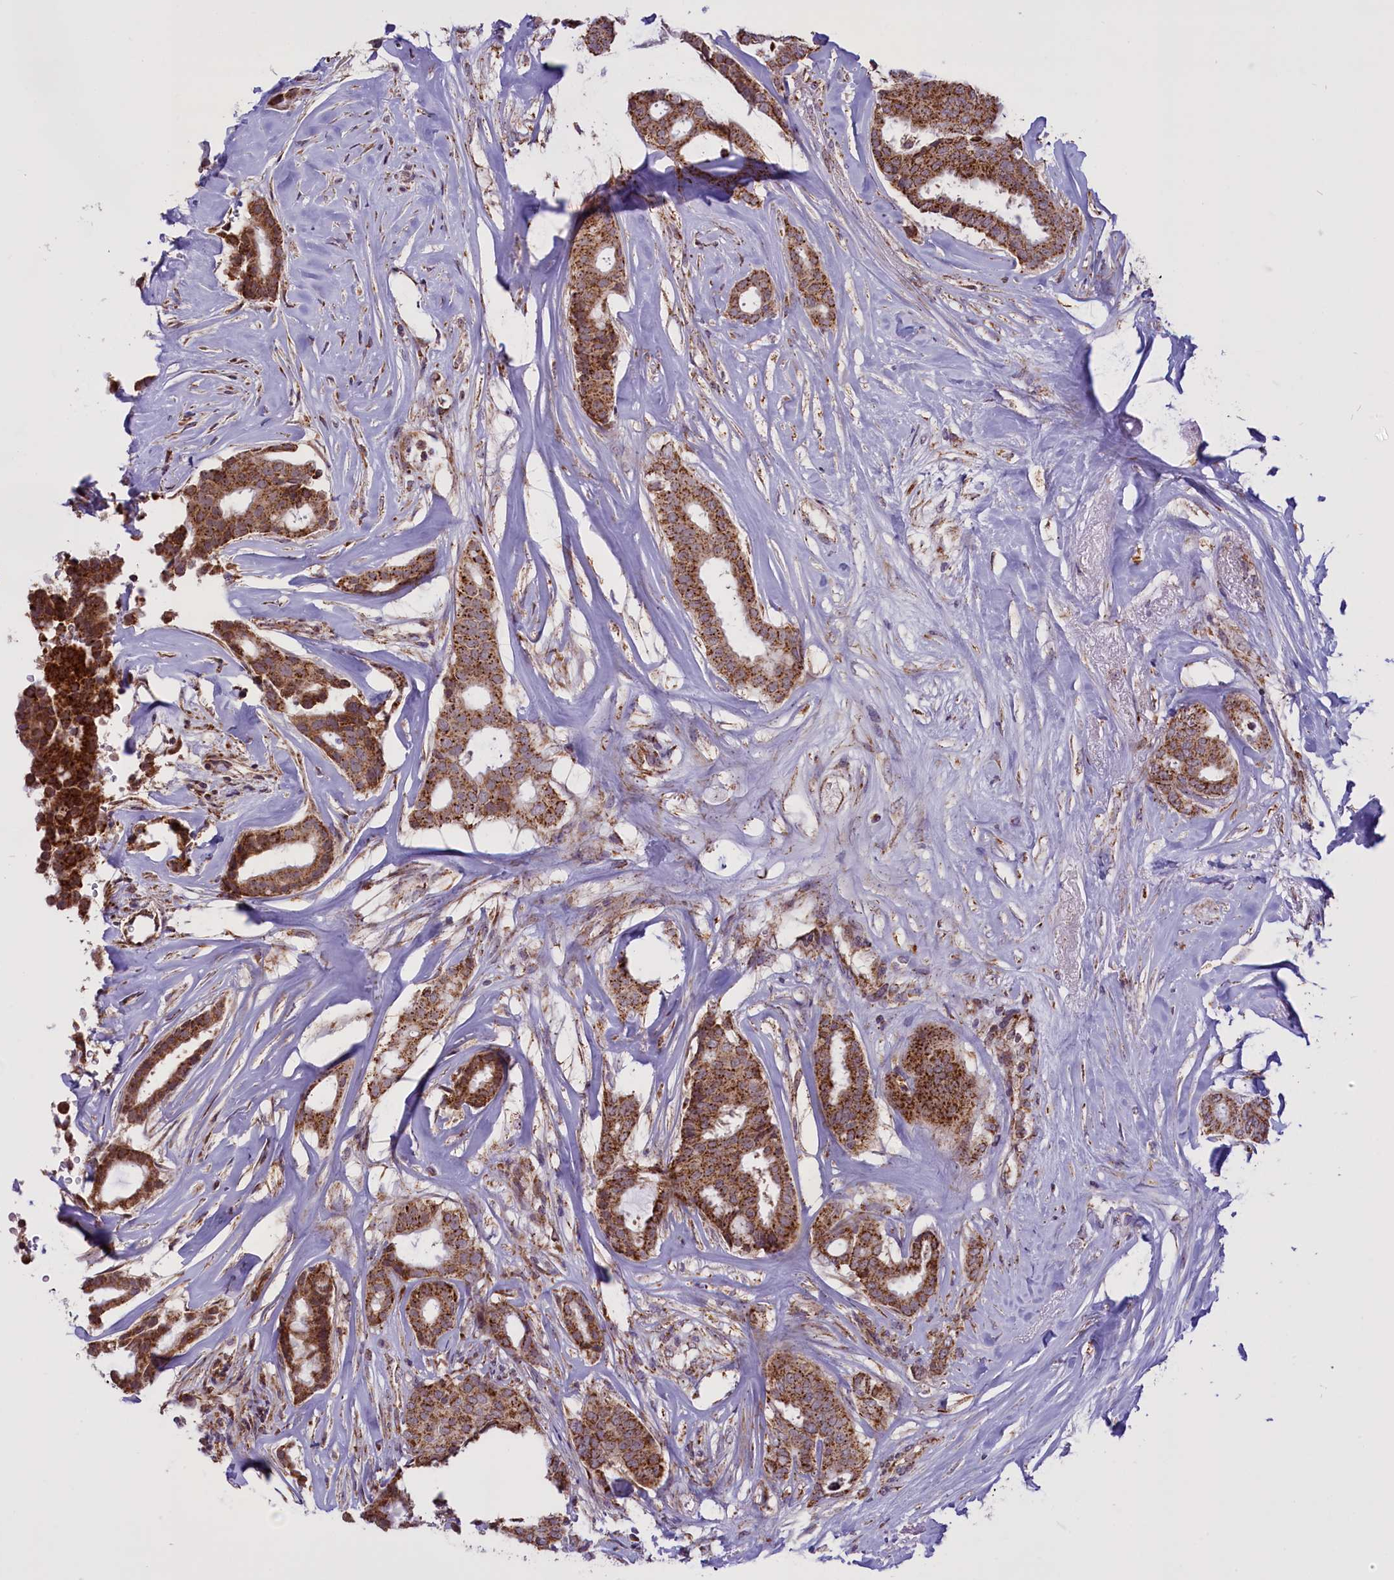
{"staining": {"intensity": "moderate", "quantity": ">75%", "location": "cytoplasmic/membranous"}, "tissue": "breast cancer", "cell_type": "Tumor cells", "image_type": "cancer", "snomed": [{"axis": "morphology", "description": "Duct carcinoma"}, {"axis": "topography", "description": "Breast"}], "caption": "Tumor cells display medium levels of moderate cytoplasmic/membranous expression in about >75% of cells in human infiltrating ductal carcinoma (breast).", "gene": "NDUFS5", "patient": {"sex": "female", "age": 75}}